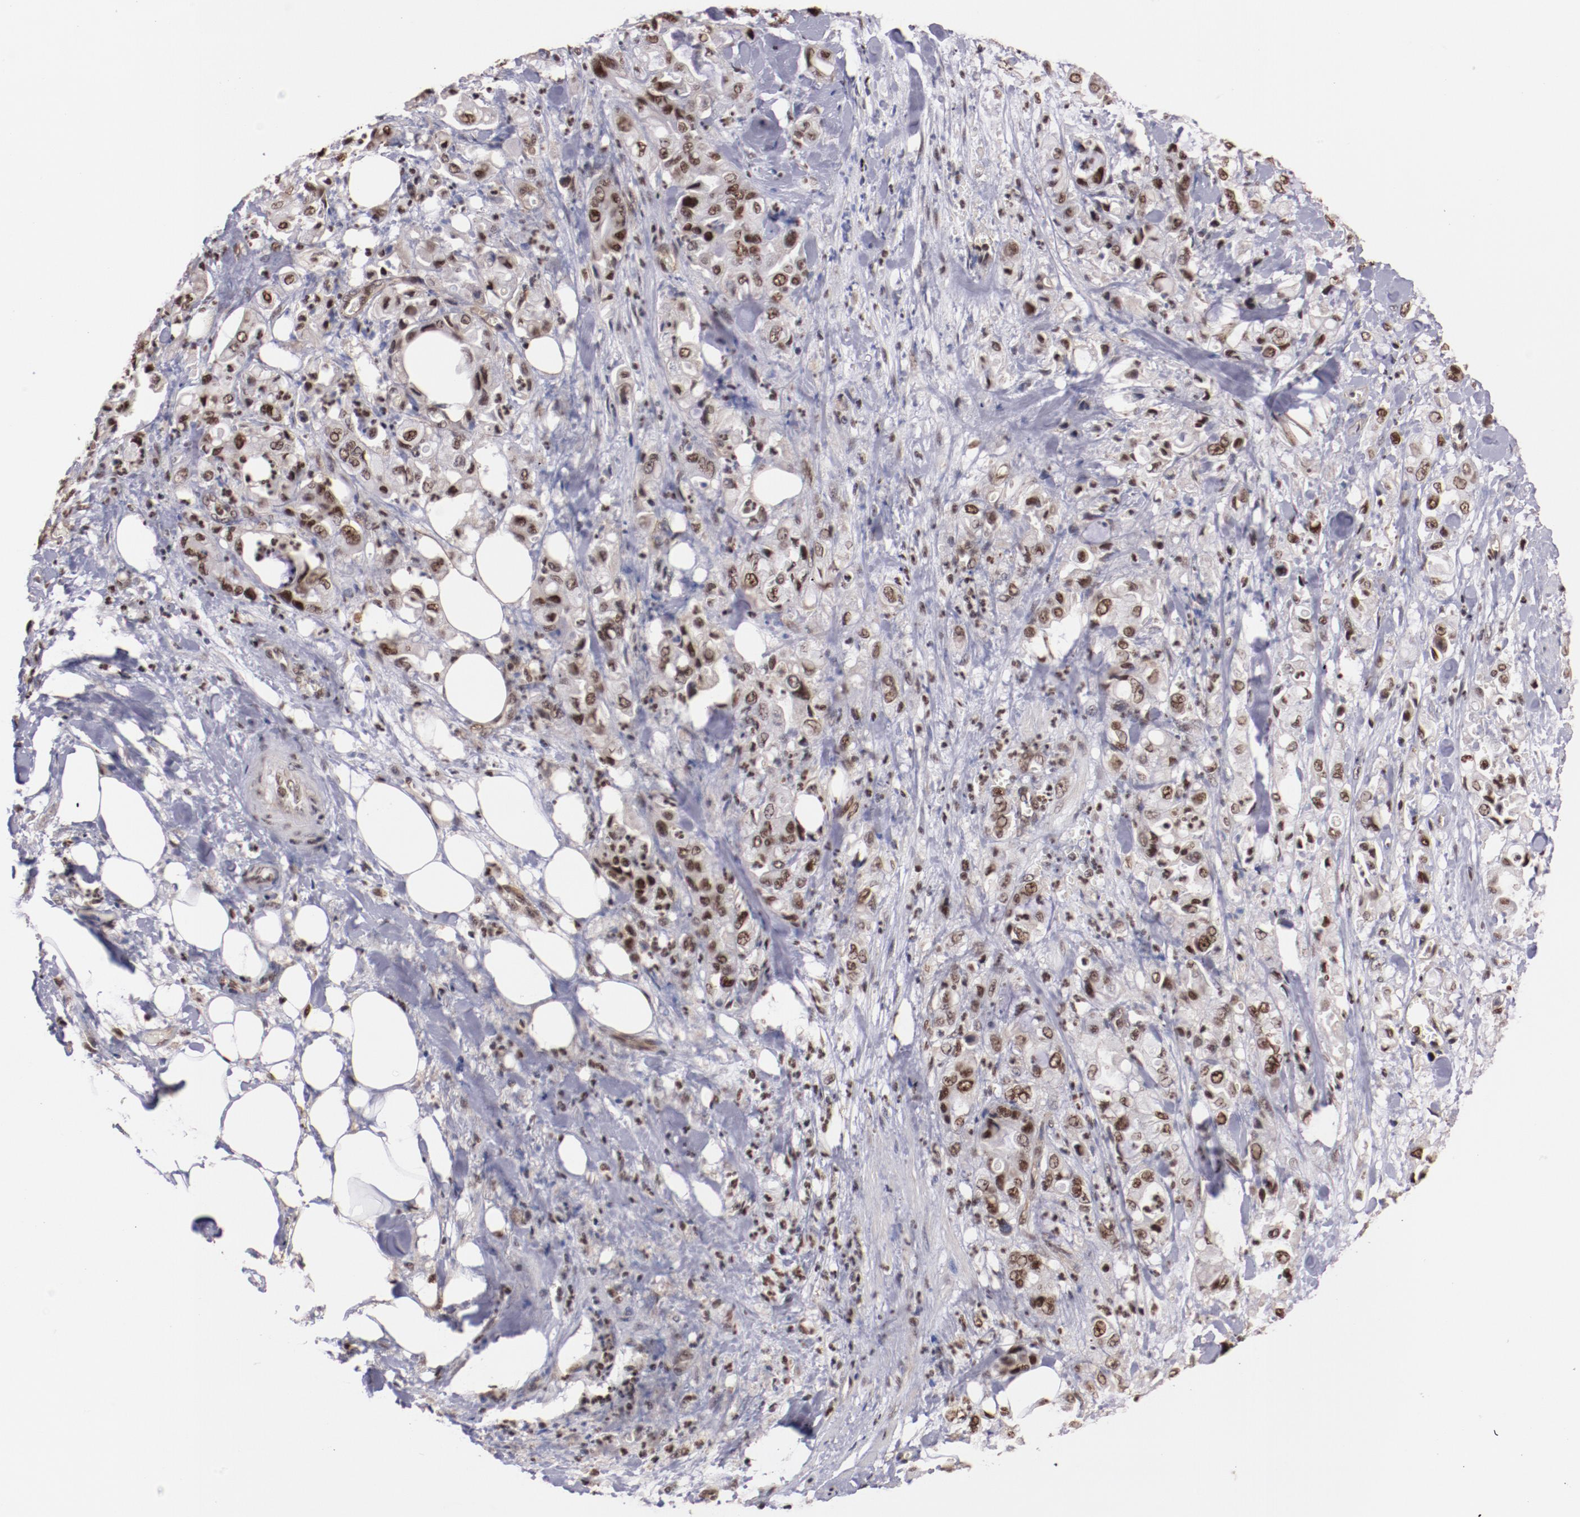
{"staining": {"intensity": "moderate", "quantity": ">75%", "location": "nuclear"}, "tissue": "pancreatic cancer", "cell_type": "Tumor cells", "image_type": "cancer", "snomed": [{"axis": "morphology", "description": "Adenocarcinoma, NOS"}, {"axis": "topography", "description": "Pancreas"}], "caption": "Tumor cells reveal medium levels of moderate nuclear positivity in approximately >75% of cells in human pancreatic adenocarcinoma. Ihc stains the protein in brown and the nuclei are stained blue.", "gene": "STAG2", "patient": {"sex": "male", "age": 70}}